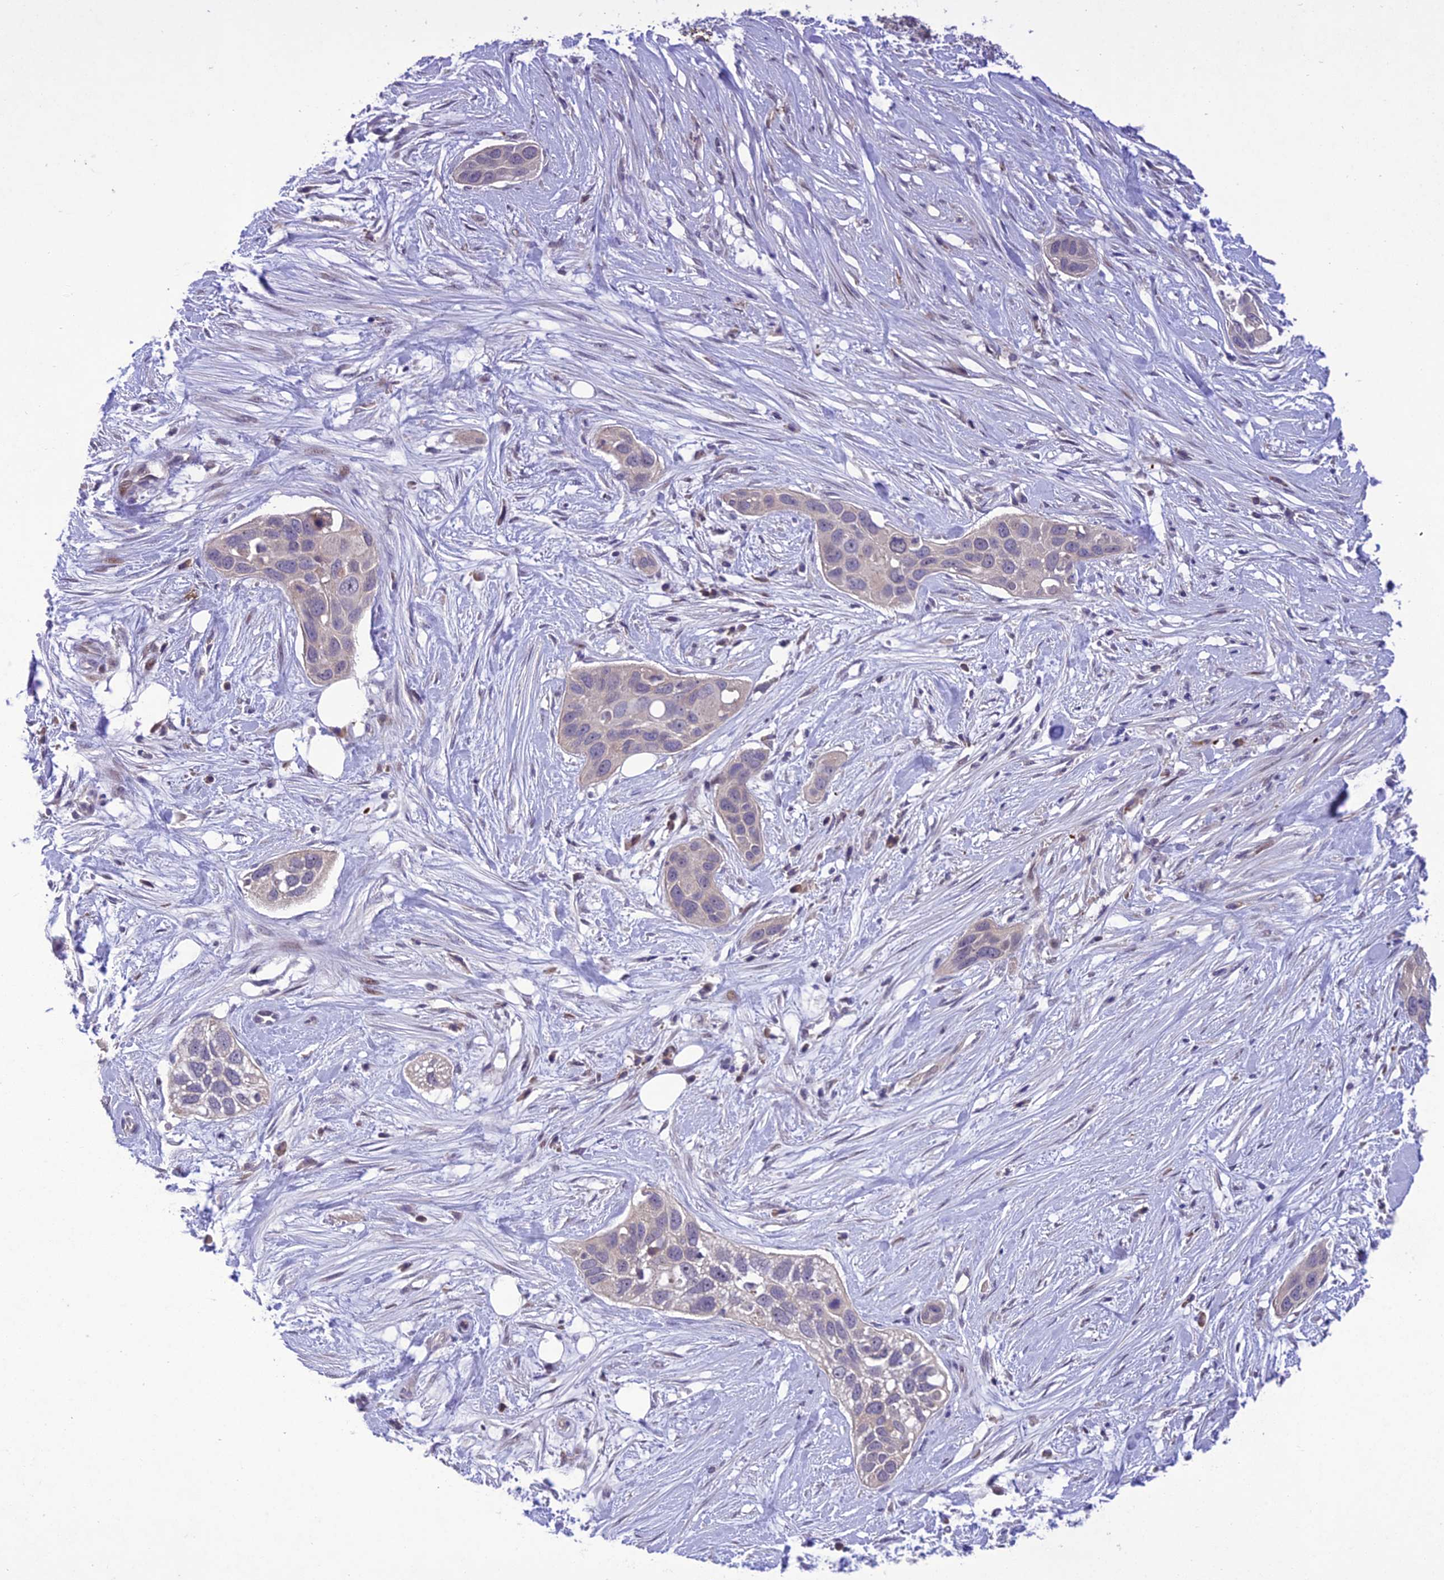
{"staining": {"intensity": "negative", "quantity": "none", "location": "none"}, "tissue": "pancreatic cancer", "cell_type": "Tumor cells", "image_type": "cancer", "snomed": [{"axis": "morphology", "description": "Adenocarcinoma, NOS"}, {"axis": "topography", "description": "Pancreas"}], "caption": "Immunohistochemistry (IHC) image of neoplastic tissue: human pancreatic cancer (adenocarcinoma) stained with DAB demonstrates no significant protein positivity in tumor cells.", "gene": "ANKRD52", "patient": {"sex": "female", "age": 60}}